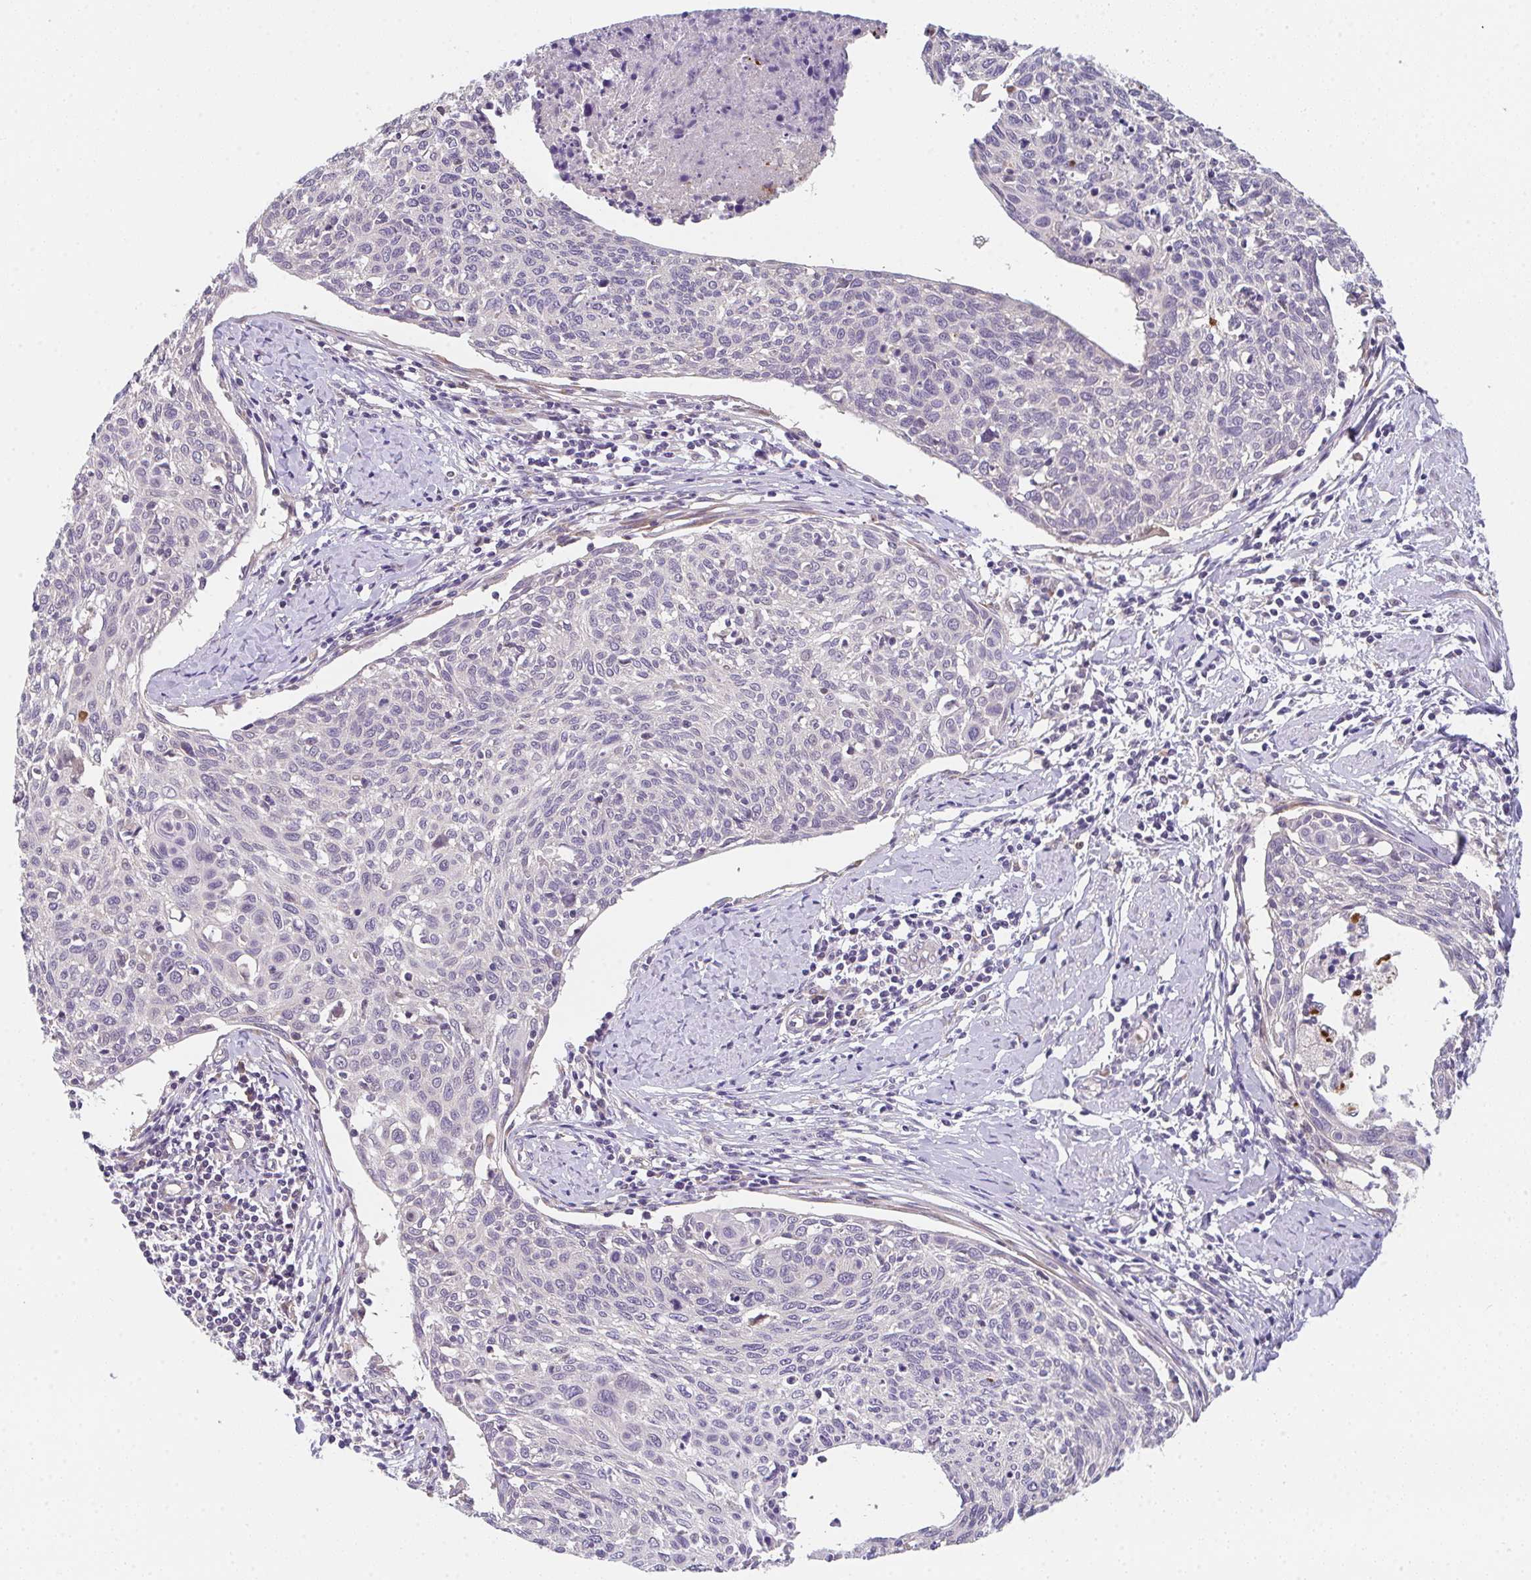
{"staining": {"intensity": "negative", "quantity": "none", "location": "none"}, "tissue": "cervical cancer", "cell_type": "Tumor cells", "image_type": "cancer", "snomed": [{"axis": "morphology", "description": "Squamous cell carcinoma, NOS"}, {"axis": "topography", "description": "Cervix"}], "caption": "Cervical cancer (squamous cell carcinoma) was stained to show a protein in brown. There is no significant positivity in tumor cells.", "gene": "TSPAN31", "patient": {"sex": "female", "age": 49}}